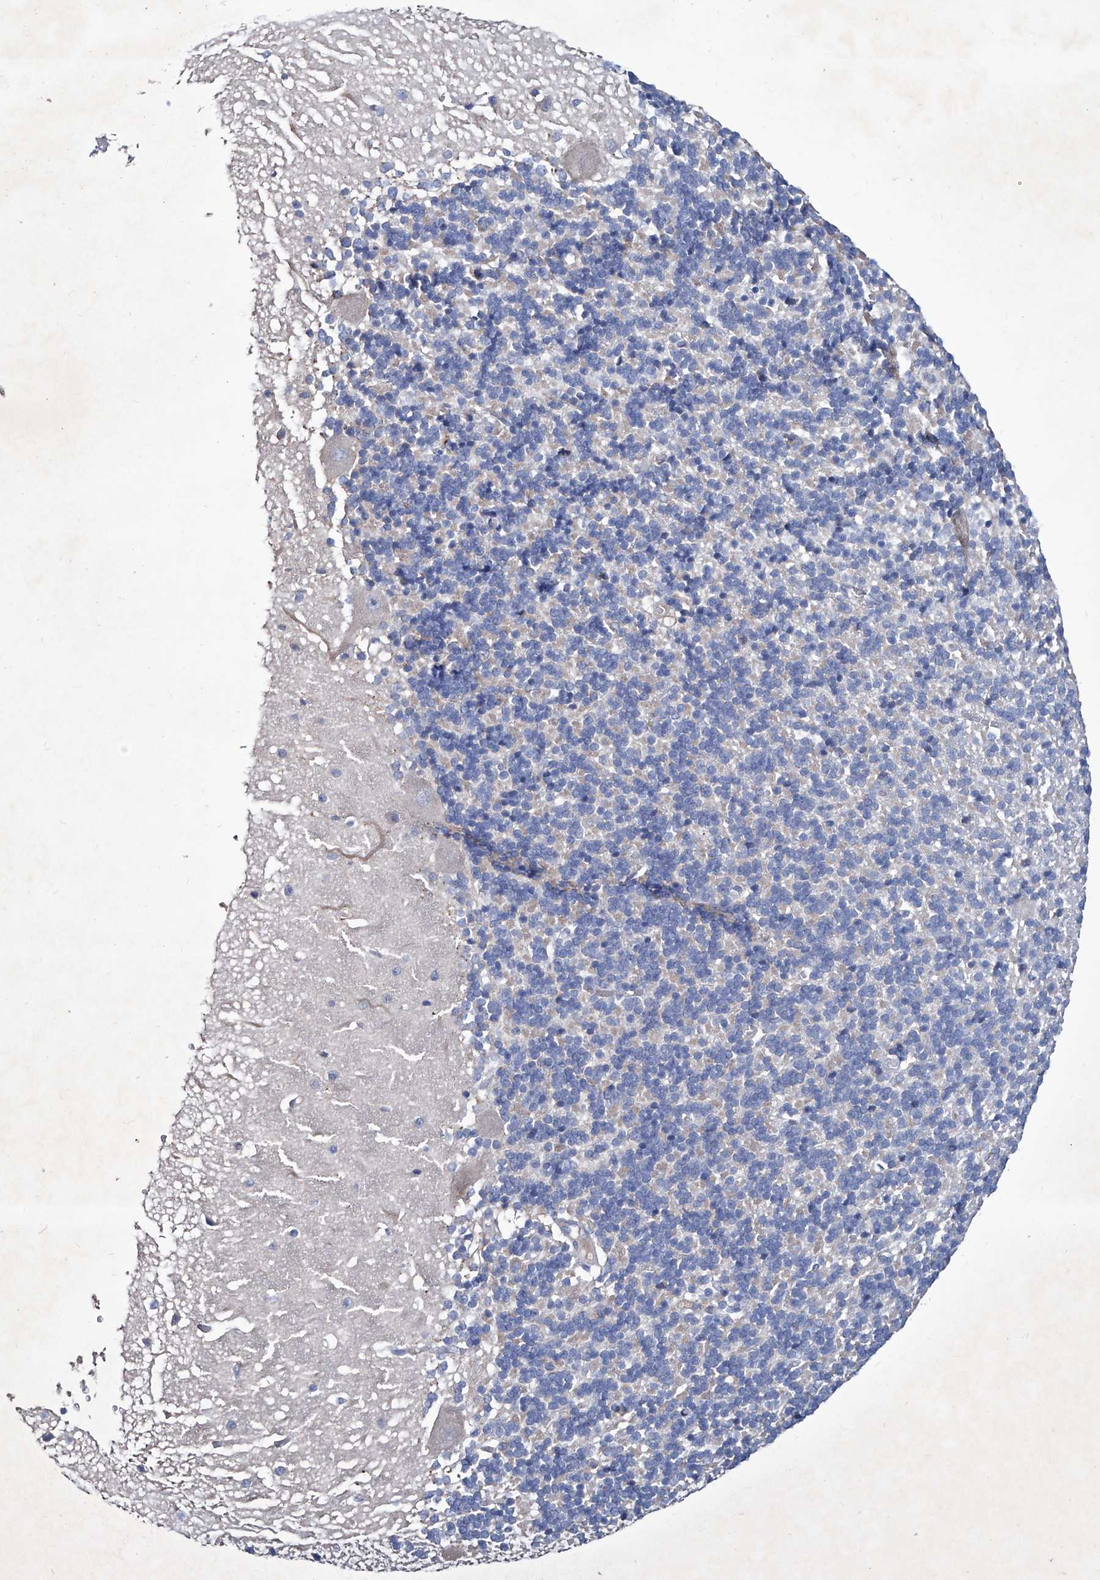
{"staining": {"intensity": "negative", "quantity": "none", "location": "none"}, "tissue": "cerebellum", "cell_type": "Cells in granular layer", "image_type": "normal", "snomed": [{"axis": "morphology", "description": "Normal tissue, NOS"}, {"axis": "topography", "description": "Cerebellum"}], "caption": "This image is of normal cerebellum stained with immunohistochemistry to label a protein in brown with the nuclei are counter-stained blue. There is no expression in cells in granular layer.", "gene": "KLHL17", "patient": {"sex": "male", "age": 37}}